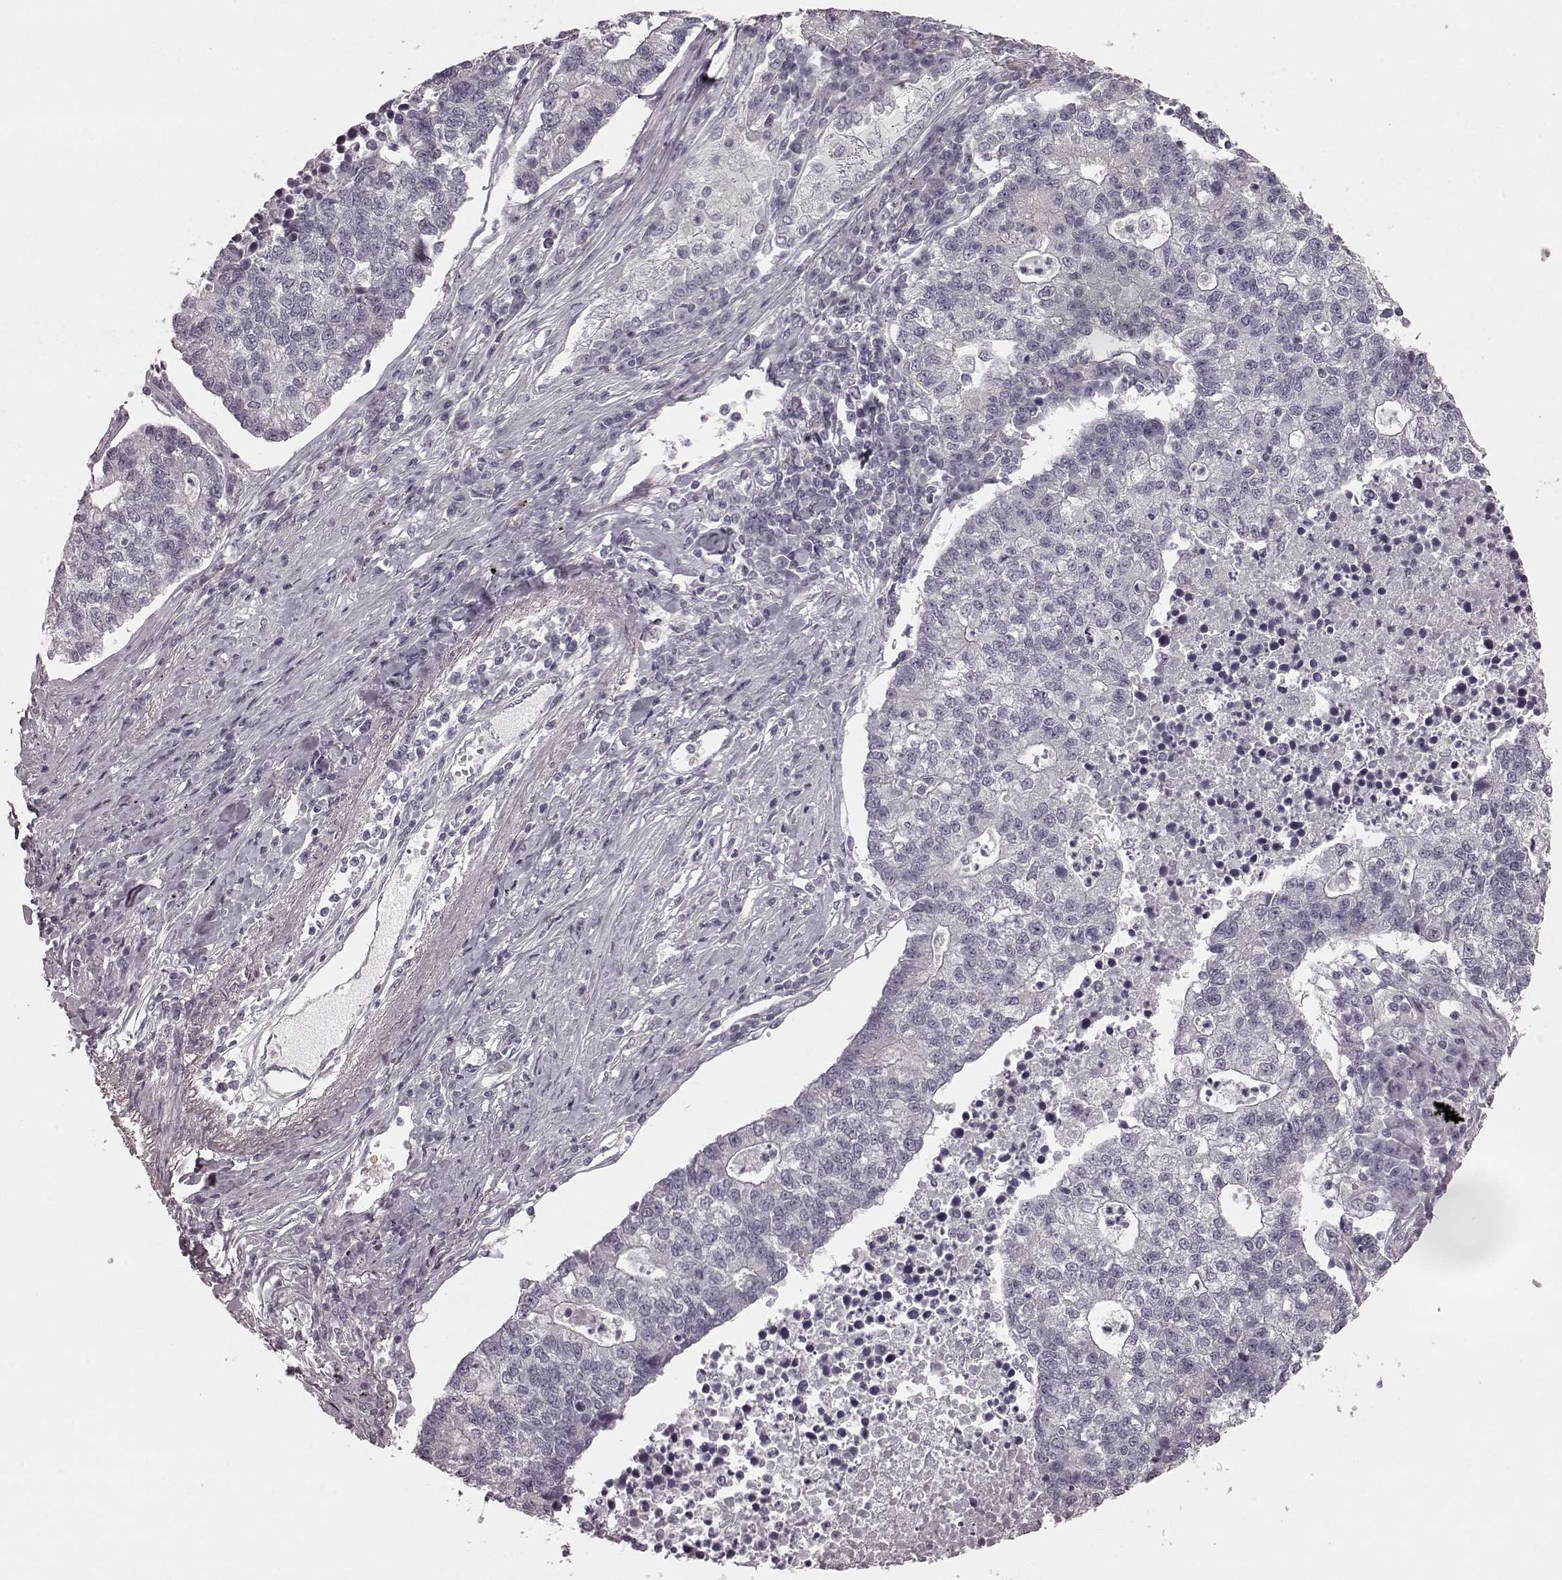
{"staining": {"intensity": "negative", "quantity": "none", "location": "none"}, "tissue": "lung cancer", "cell_type": "Tumor cells", "image_type": "cancer", "snomed": [{"axis": "morphology", "description": "Adenocarcinoma, NOS"}, {"axis": "topography", "description": "Lung"}], "caption": "Immunohistochemistry (IHC) of adenocarcinoma (lung) reveals no expression in tumor cells.", "gene": "PRKCE", "patient": {"sex": "male", "age": 57}}